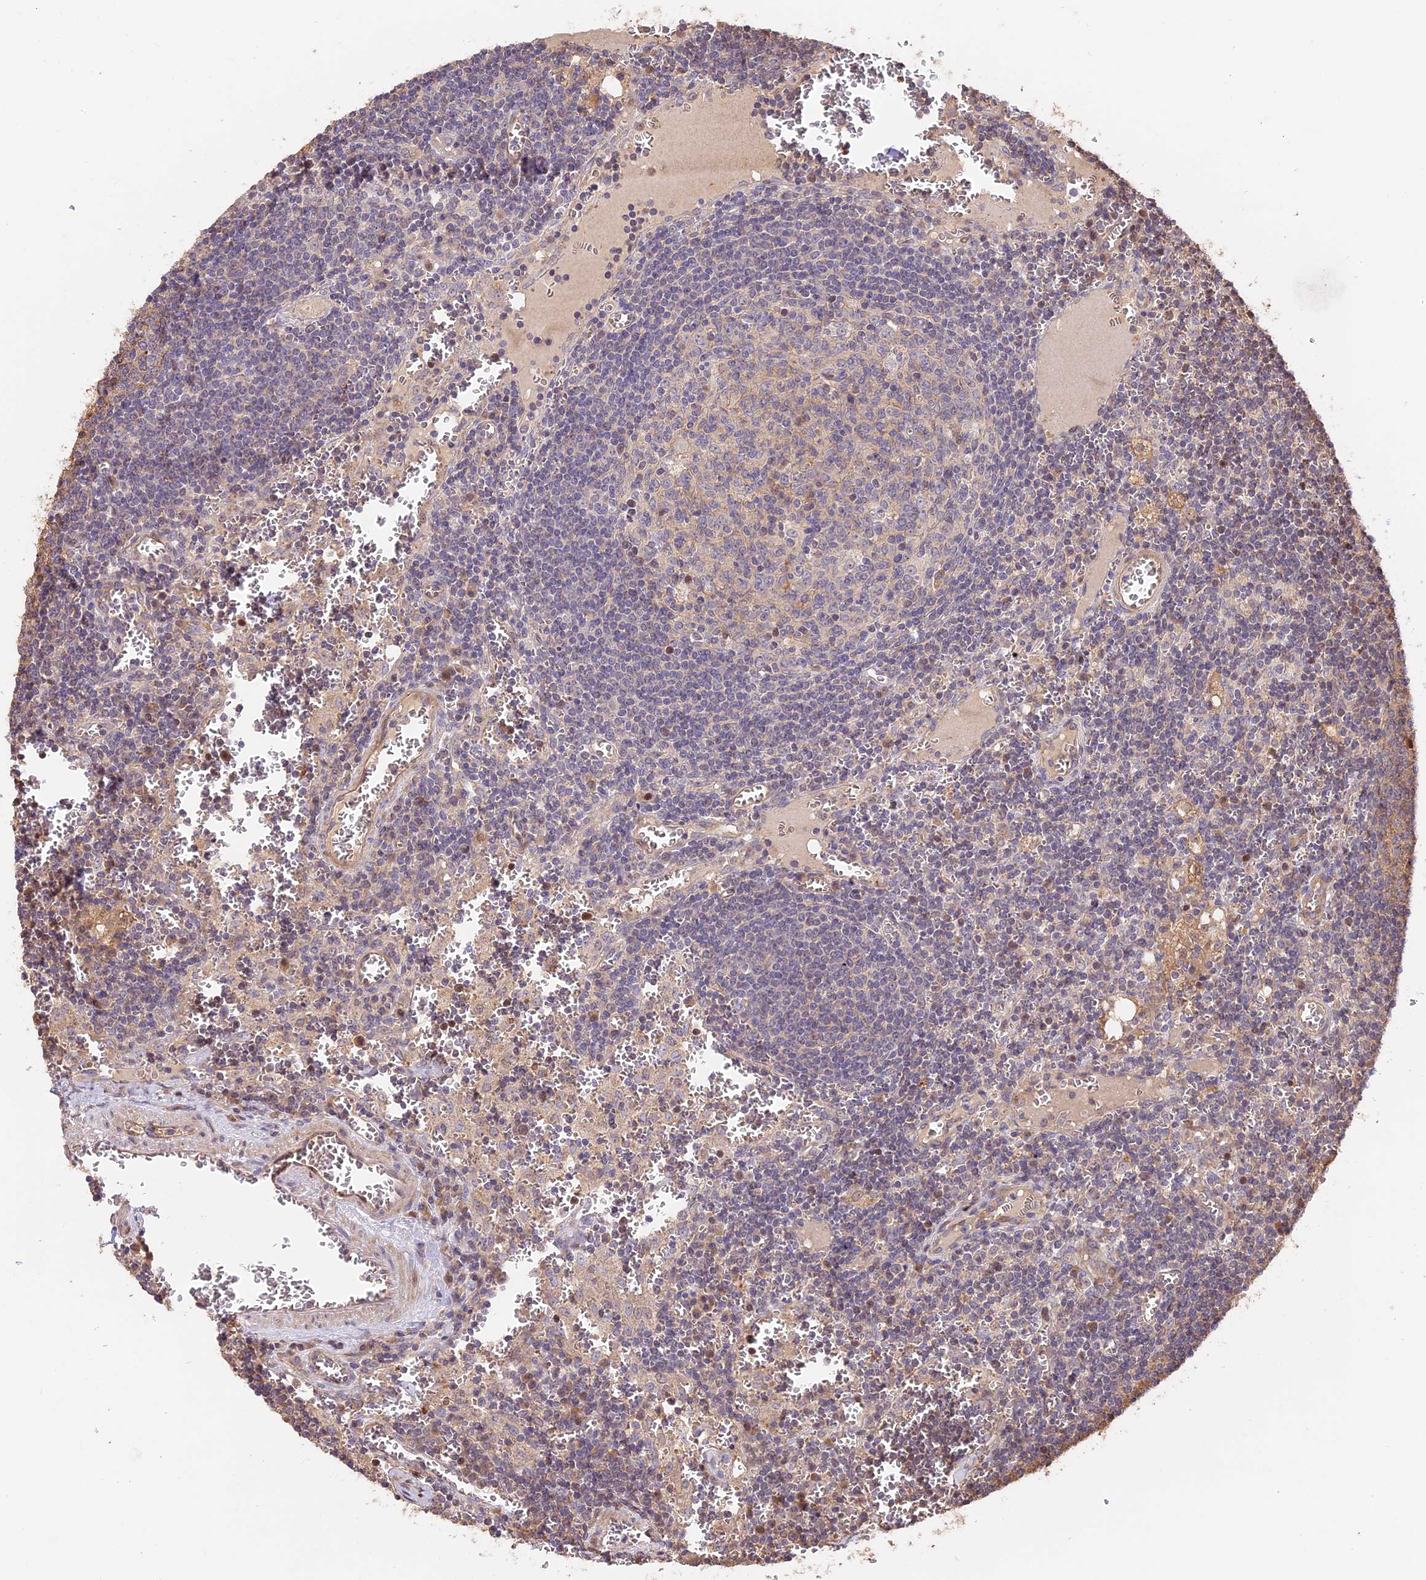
{"staining": {"intensity": "negative", "quantity": "none", "location": "none"}, "tissue": "lymph node", "cell_type": "Germinal center cells", "image_type": "normal", "snomed": [{"axis": "morphology", "description": "Normal tissue, NOS"}, {"axis": "topography", "description": "Lymph node"}], "caption": "The photomicrograph shows no staining of germinal center cells in normal lymph node.", "gene": "PPP1R37", "patient": {"sex": "female", "age": 73}}